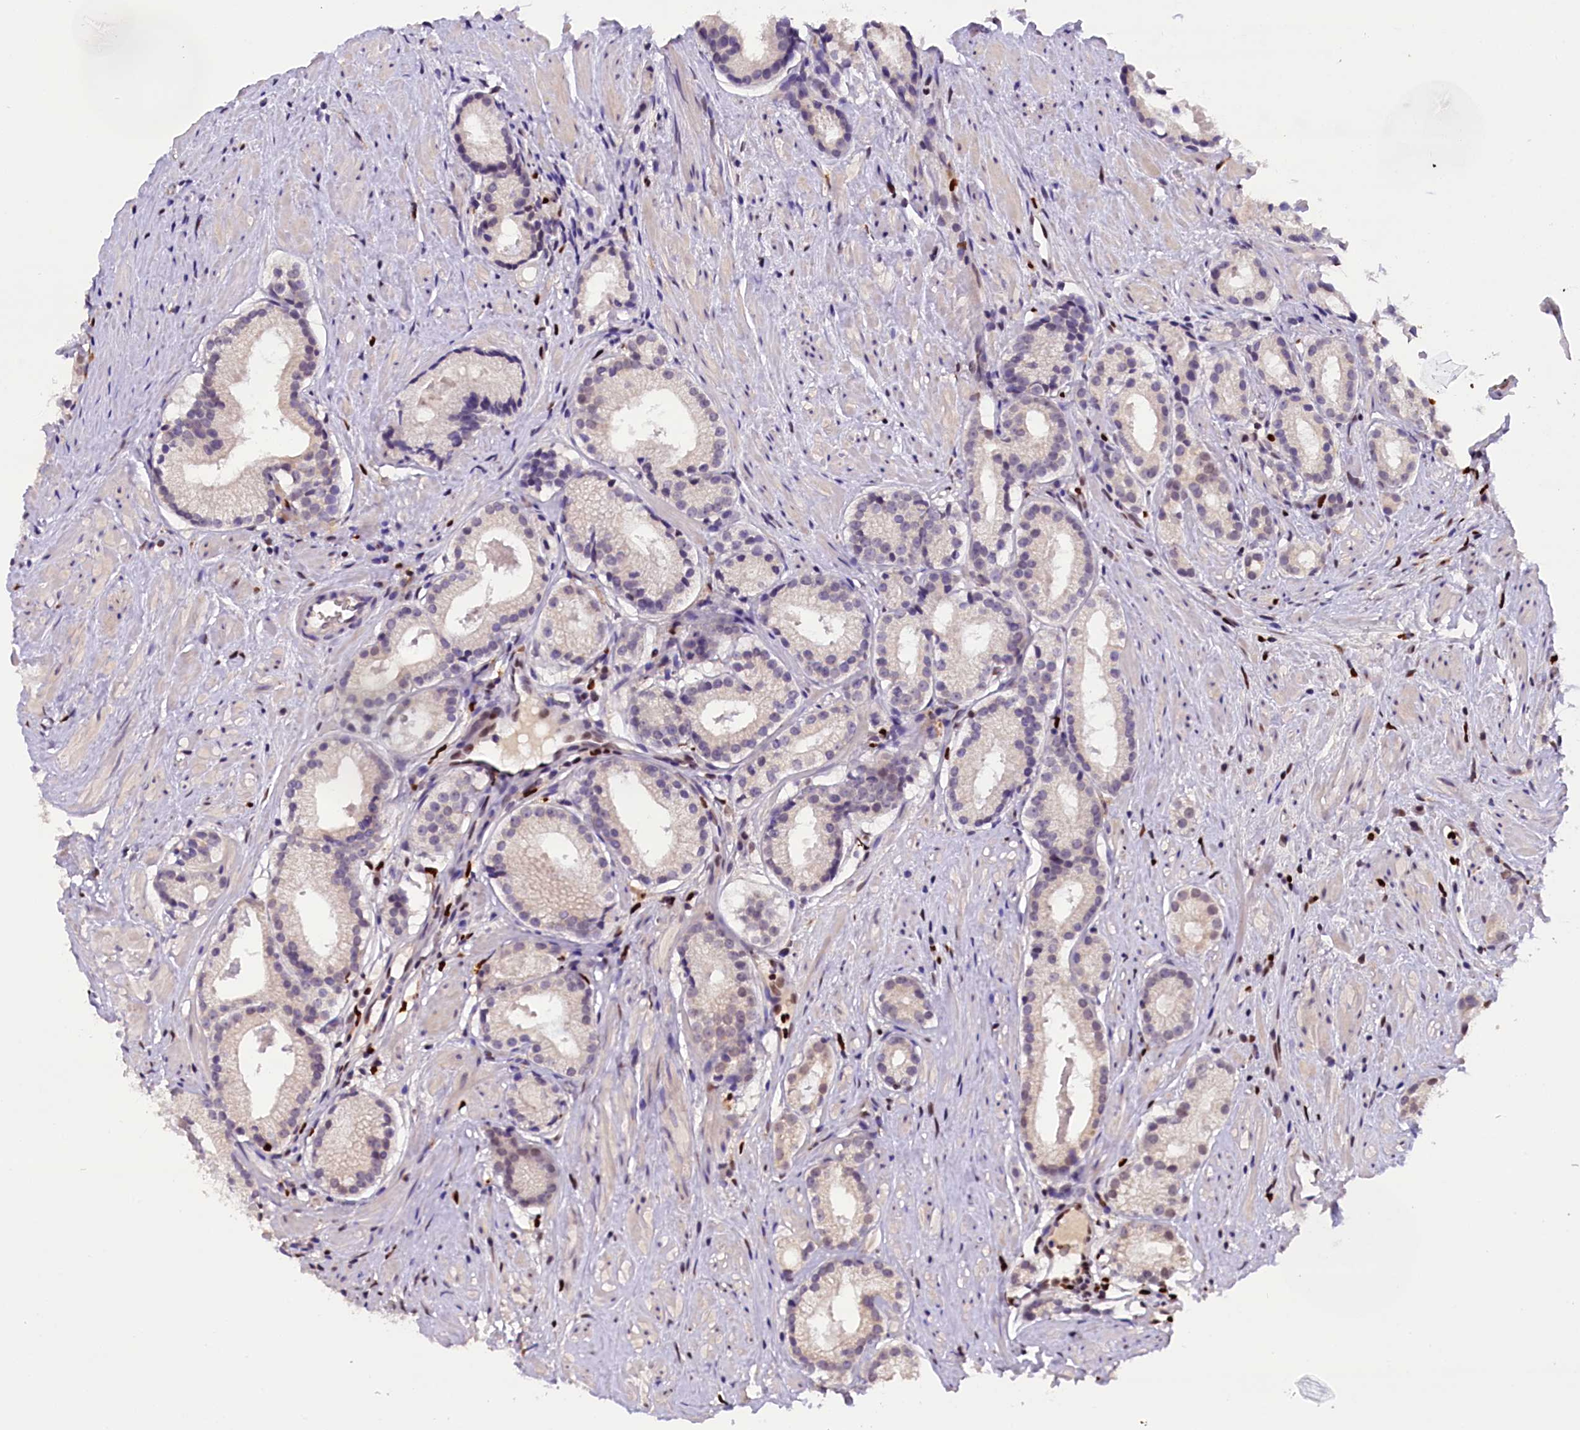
{"staining": {"intensity": "weak", "quantity": "<25%", "location": "nuclear"}, "tissue": "prostate cancer", "cell_type": "Tumor cells", "image_type": "cancer", "snomed": [{"axis": "morphology", "description": "Adenocarcinoma, Low grade"}, {"axis": "topography", "description": "Prostate"}], "caption": "Immunohistochemistry of human prostate low-grade adenocarcinoma demonstrates no positivity in tumor cells.", "gene": "BTBD9", "patient": {"sex": "male", "age": 57}}